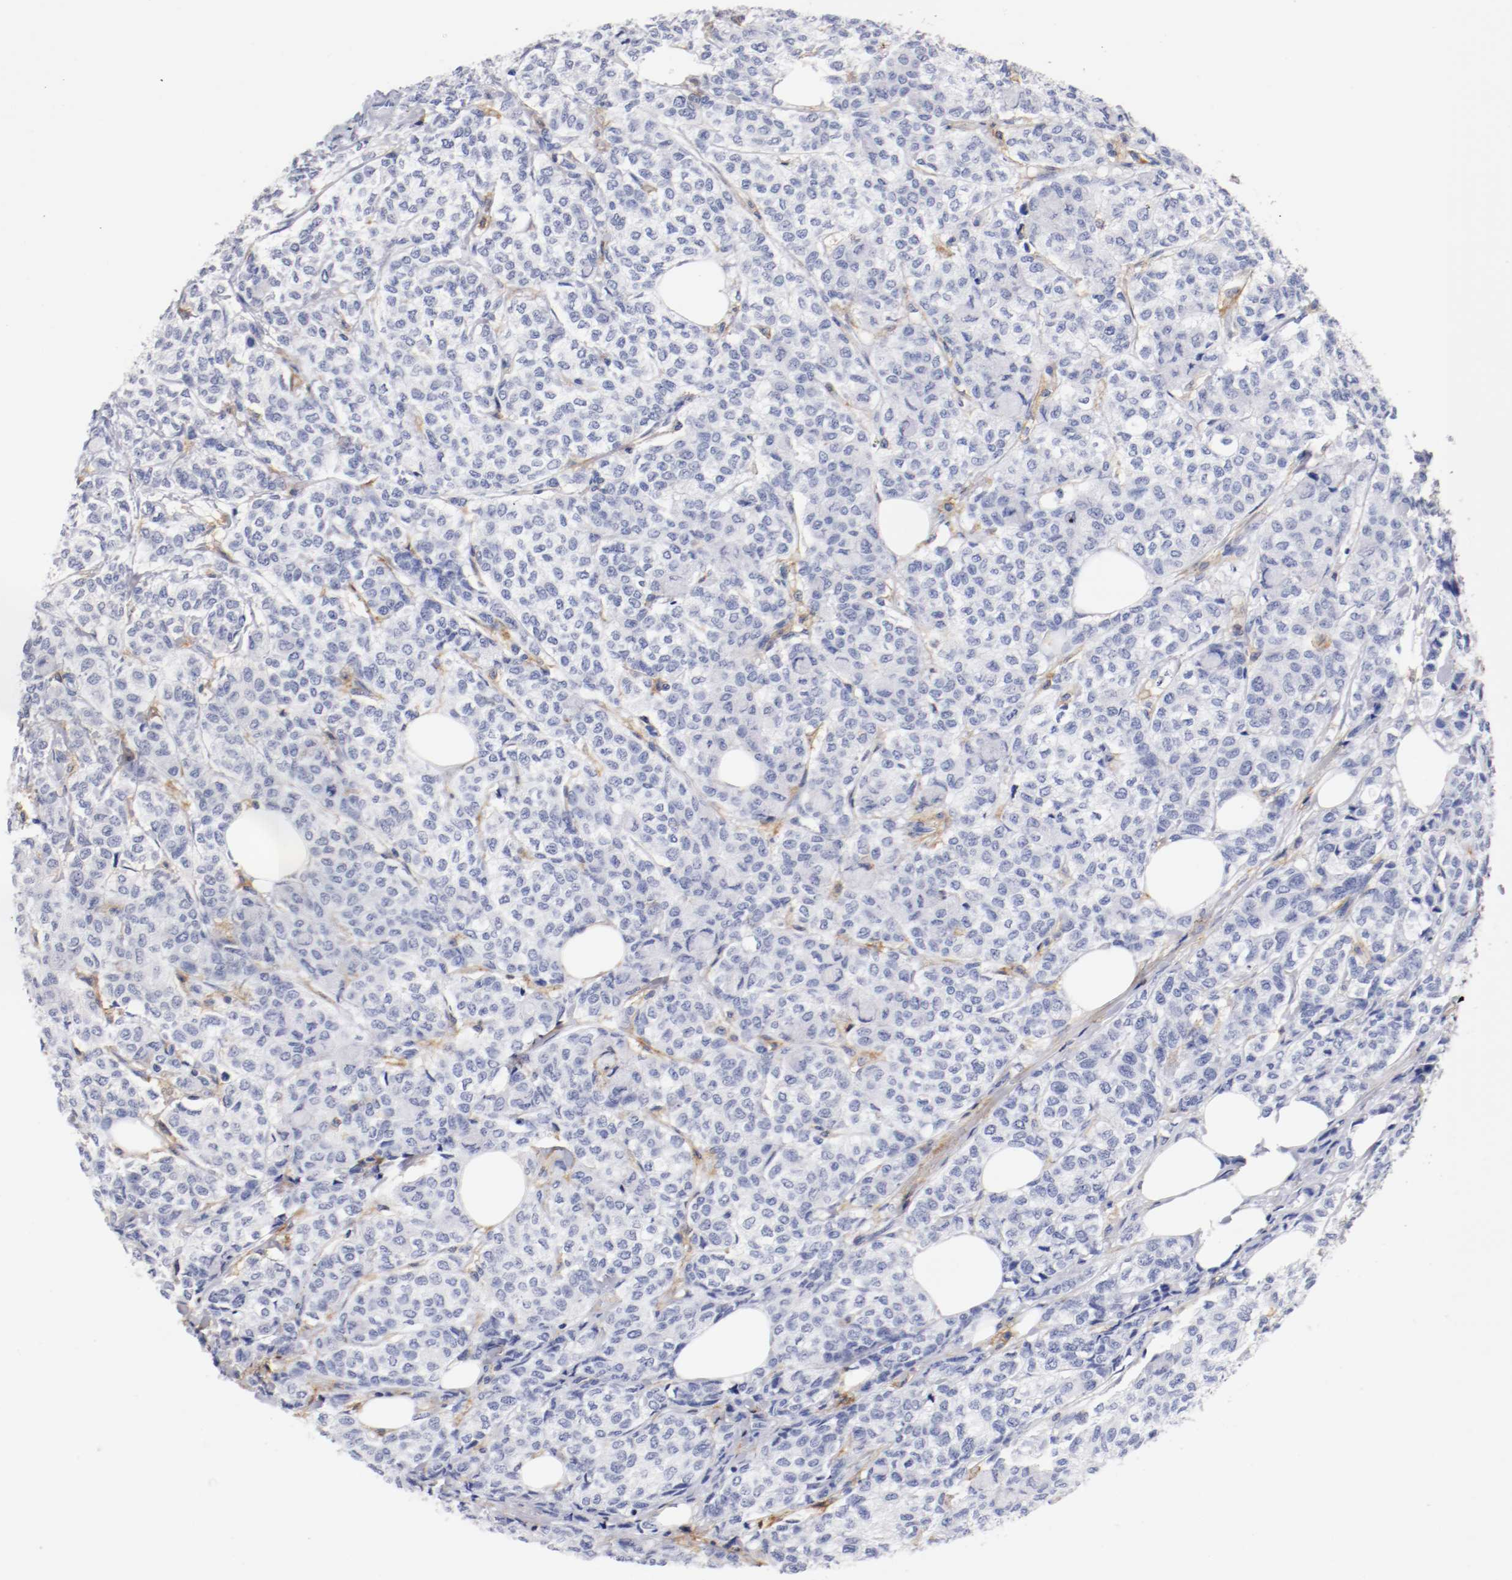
{"staining": {"intensity": "negative", "quantity": "none", "location": "none"}, "tissue": "breast cancer", "cell_type": "Tumor cells", "image_type": "cancer", "snomed": [{"axis": "morphology", "description": "Lobular carcinoma"}, {"axis": "topography", "description": "Breast"}], "caption": "This histopathology image is of lobular carcinoma (breast) stained with IHC to label a protein in brown with the nuclei are counter-stained blue. There is no positivity in tumor cells.", "gene": "ITGAX", "patient": {"sex": "female", "age": 60}}